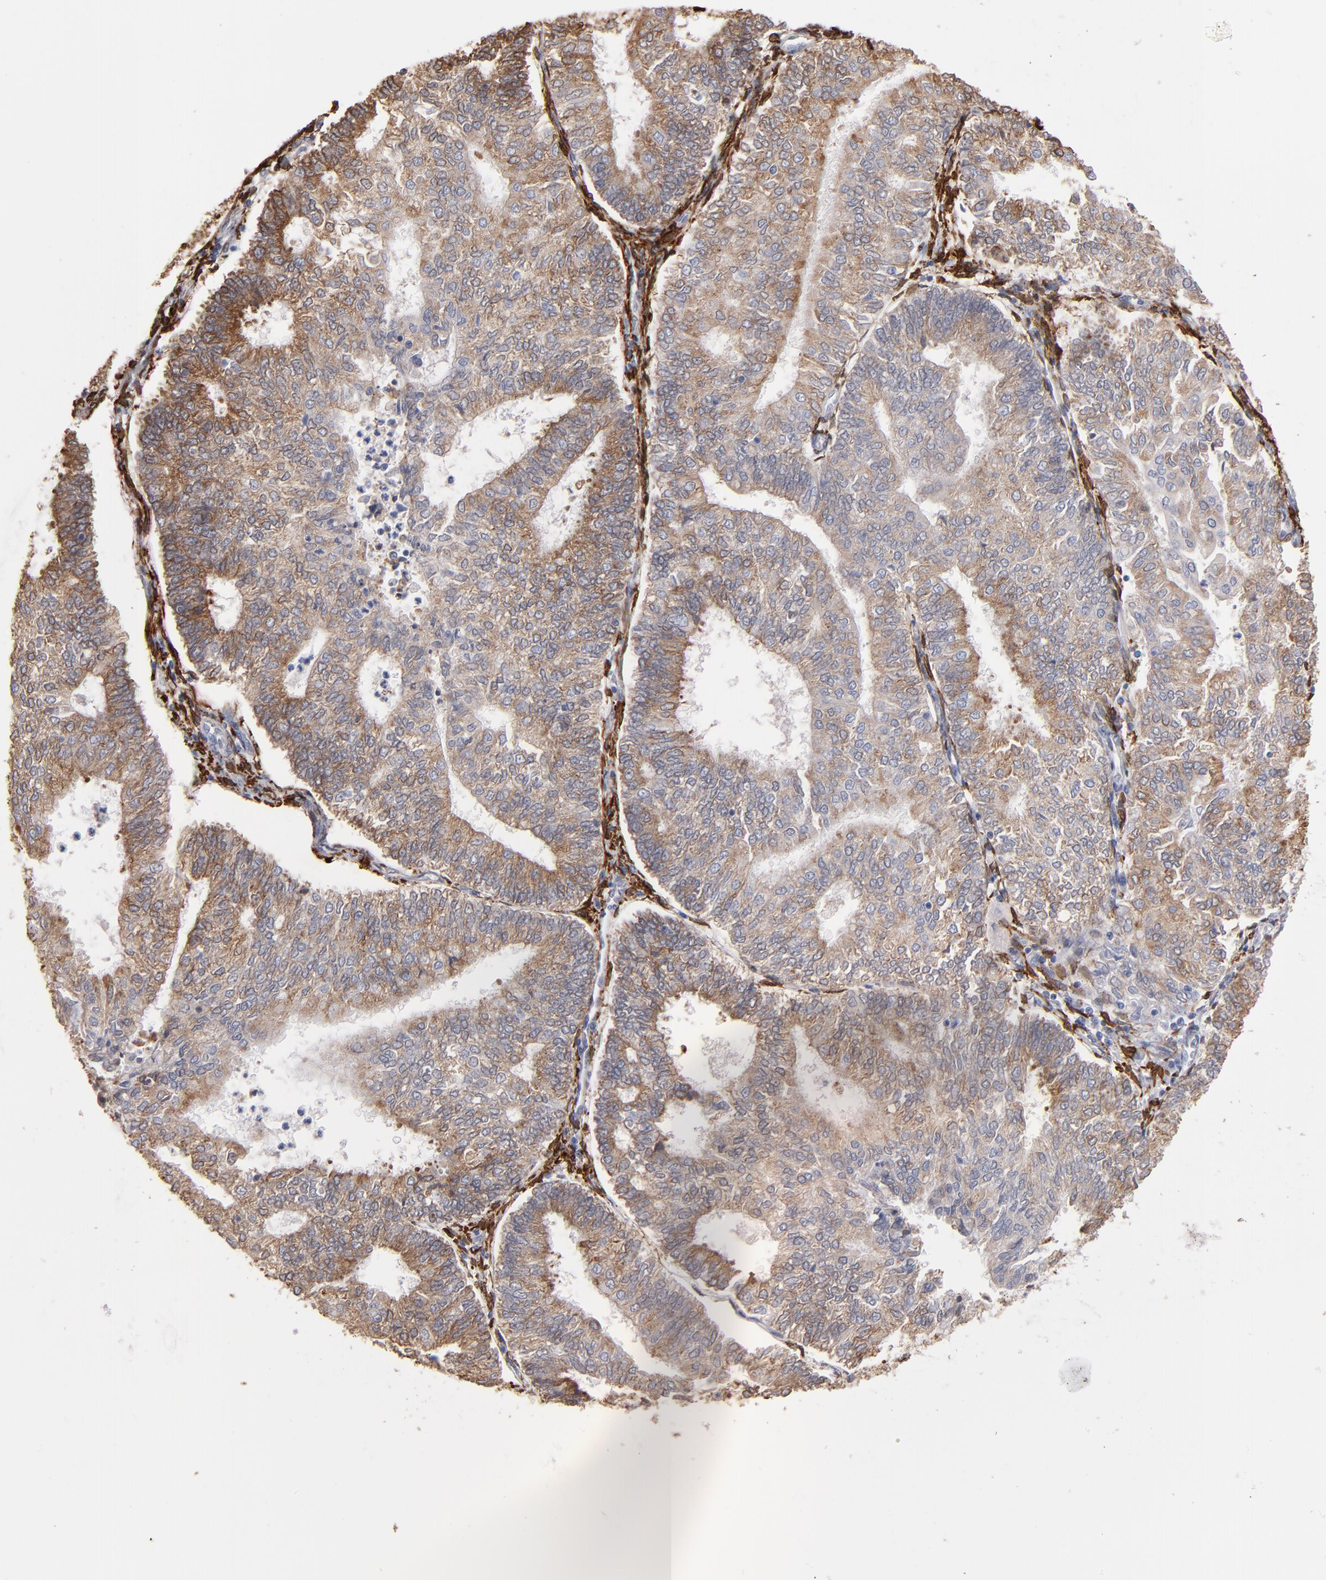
{"staining": {"intensity": "moderate", "quantity": ">75%", "location": "cytoplasmic/membranous"}, "tissue": "endometrial cancer", "cell_type": "Tumor cells", "image_type": "cancer", "snomed": [{"axis": "morphology", "description": "Adenocarcinoma, NOS"}, {"axis": "topography", "description": "Endometrium"}], "caption": "A brown stain labels moderate cytoplasmic/membranous positivity of a protein in human endometrial adenocarcinoma tumor cells.", "gene": "PGRMC1", "patient": {"sex": "female", "age": 59}}